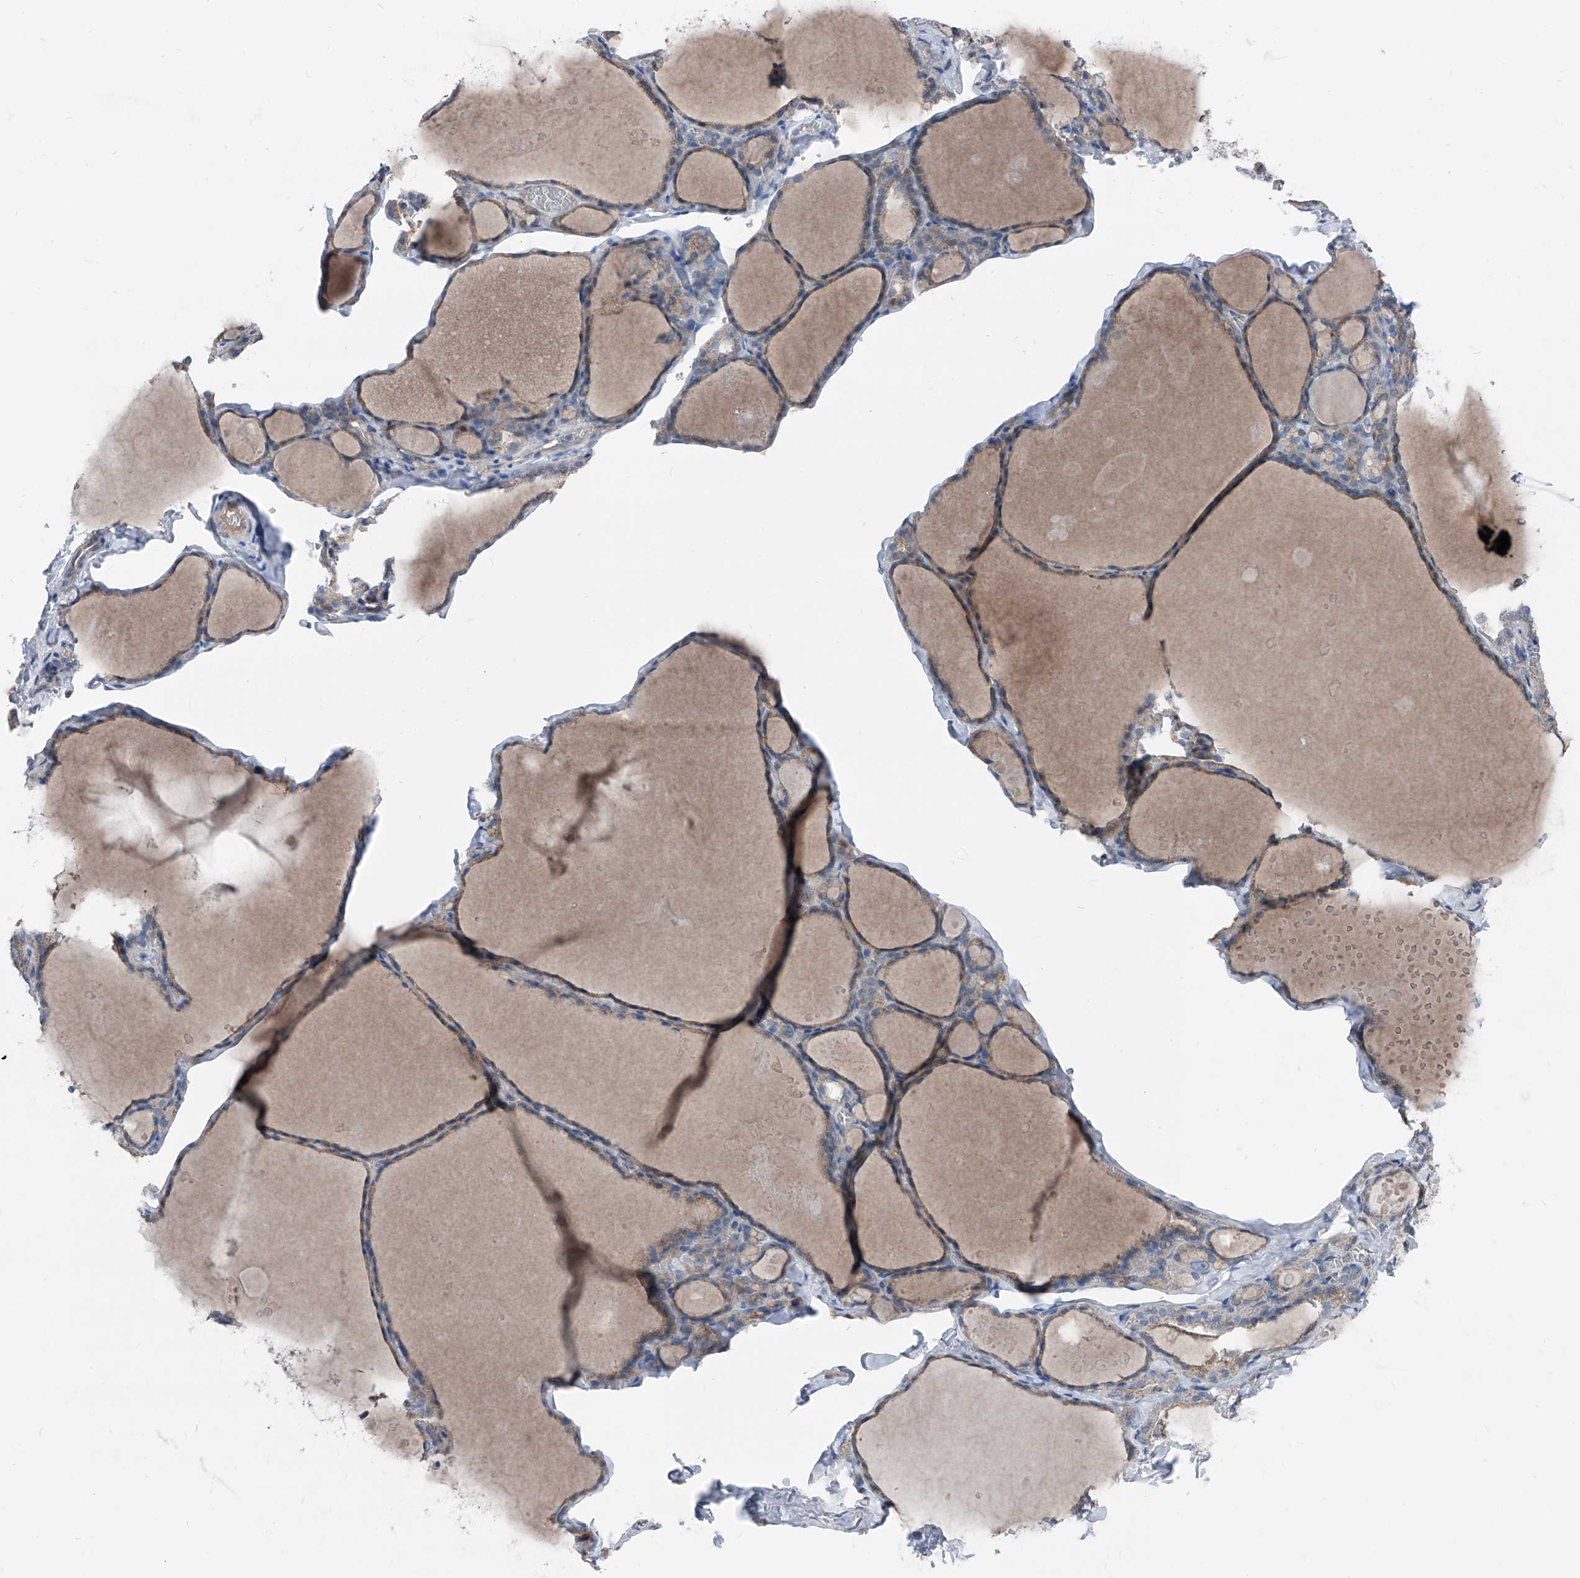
{"staining": {"intensity": "weak", "quantity": "<25%", "location": "nuclear"}, "tissue": "thyroid gland", "cell_type": "Glandular cells", "image_type": "normal", "snomed": [{"axis": "morphology", "description": "Normal tissue, NOS"}, {"axis": "topography", "description": "Thyroid gland"}], "caption": "Thyroid gland was stained to show a protein in brown. There is no significant expression in glandular cells. (DAB IHC, high magnification).", "gene": "AGPS", "patient": {"sex": "male", "age": 56}}